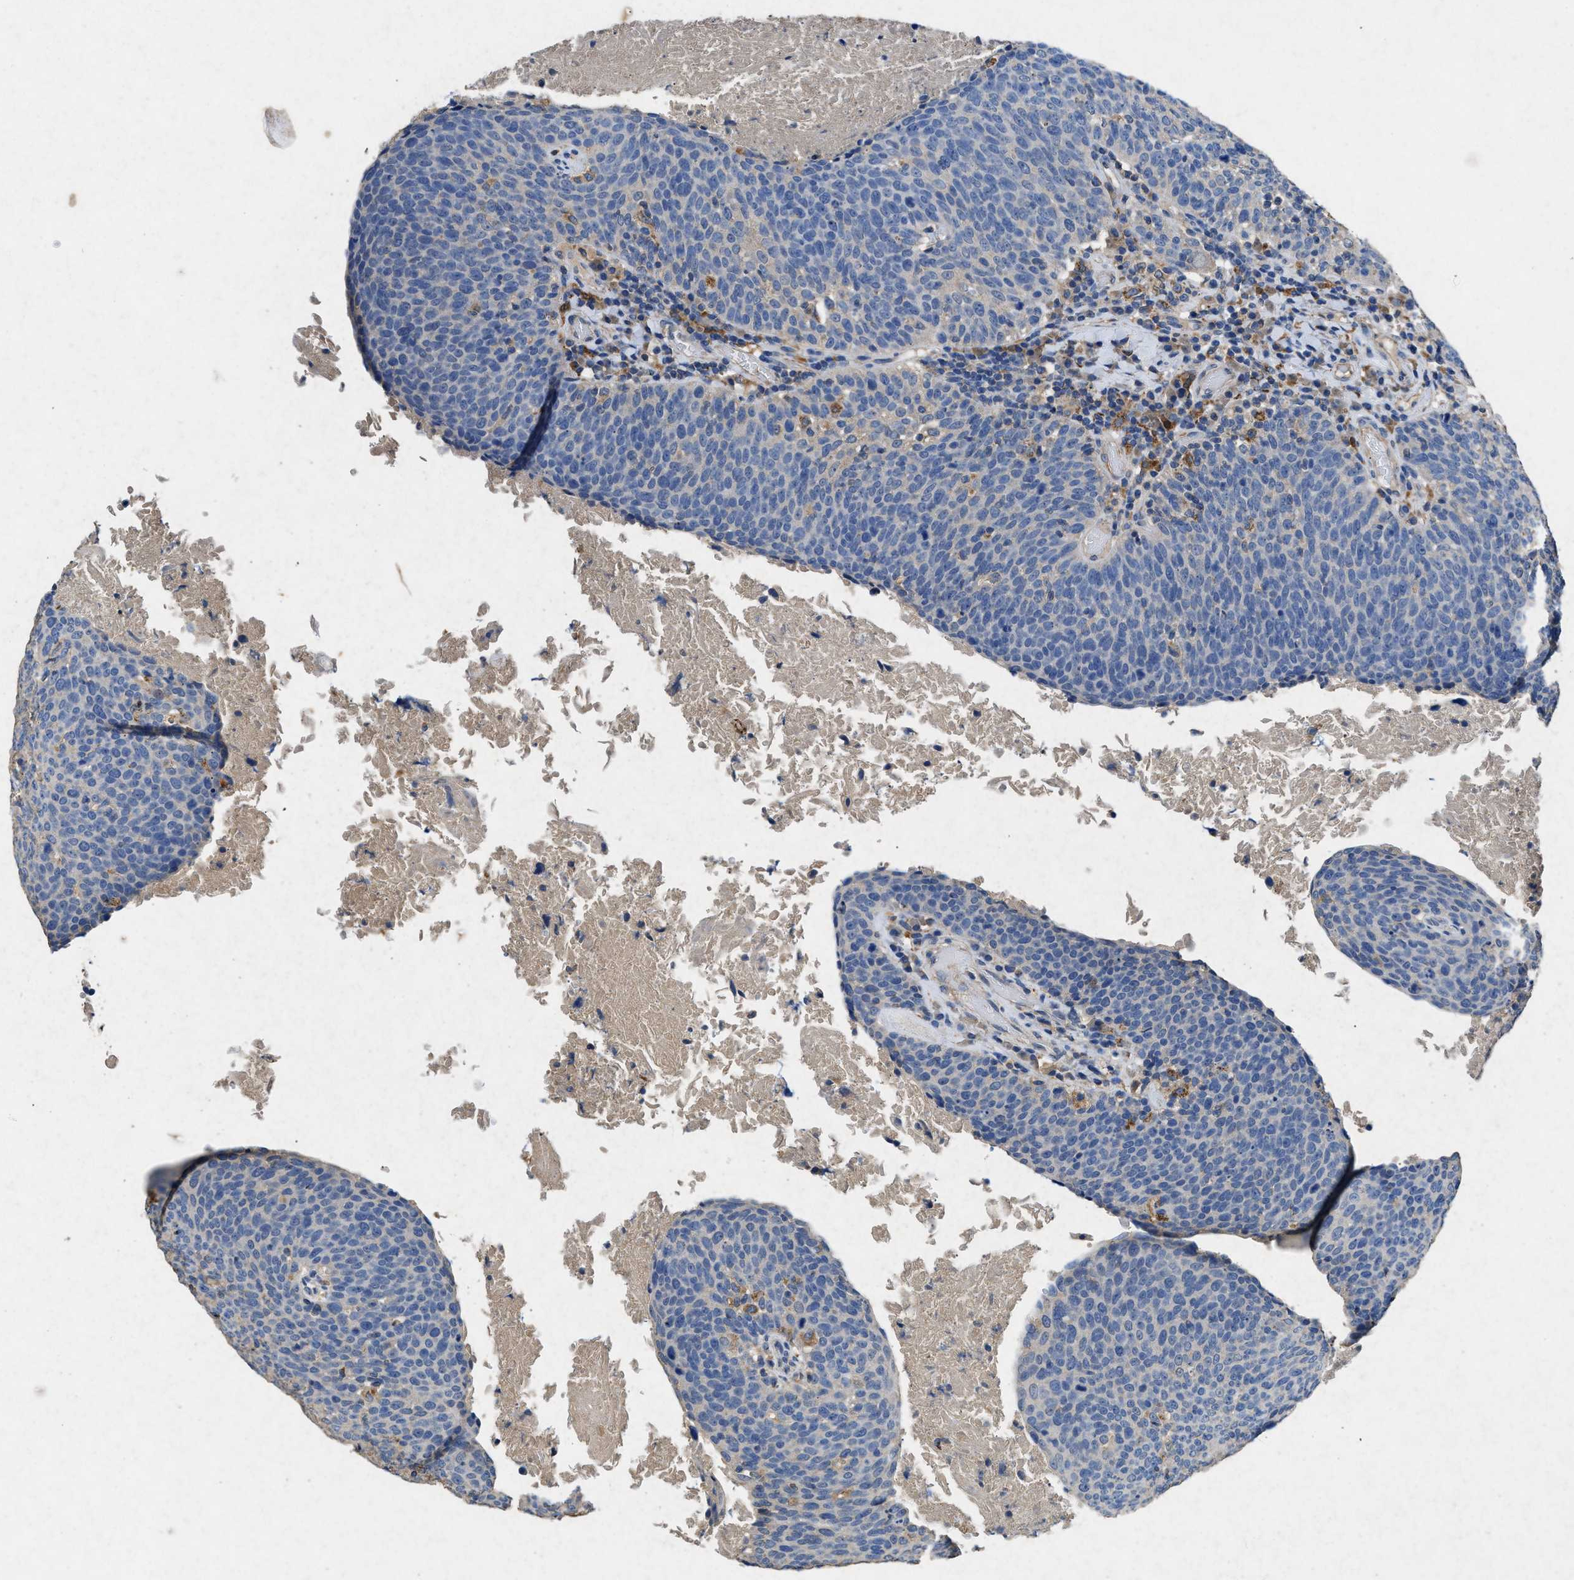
{"staining": {"intensity": "negative", "quantity": "none", "location": "none"}, "tissue": "head and neck cancer", "cell_type": "Tumor cells", "image_type": "cancer", "snomed": [{"axis": "morphology", "description": "Squamous cell carcinoma, NOS"}, {"axis": "morphology", "description": "Squamous cell carcinoma, metastatic, NOS"}, {"axis": "topography", "description": "Lymph node"}, {"axis": "topography", "description": "Head-Neck"}], "caption": "An image of metastatic squamous cell carcinoma (head and neck) stained for a protein demonstrates no brown staining in tumor cells. (Brightfield microscopy of DAB (3,3'-diaminobenzidine) immunohistochemistry (IHC) at high magnification).", "gene": "CDK15", "patient": {"sex": "male", "age": 62}}